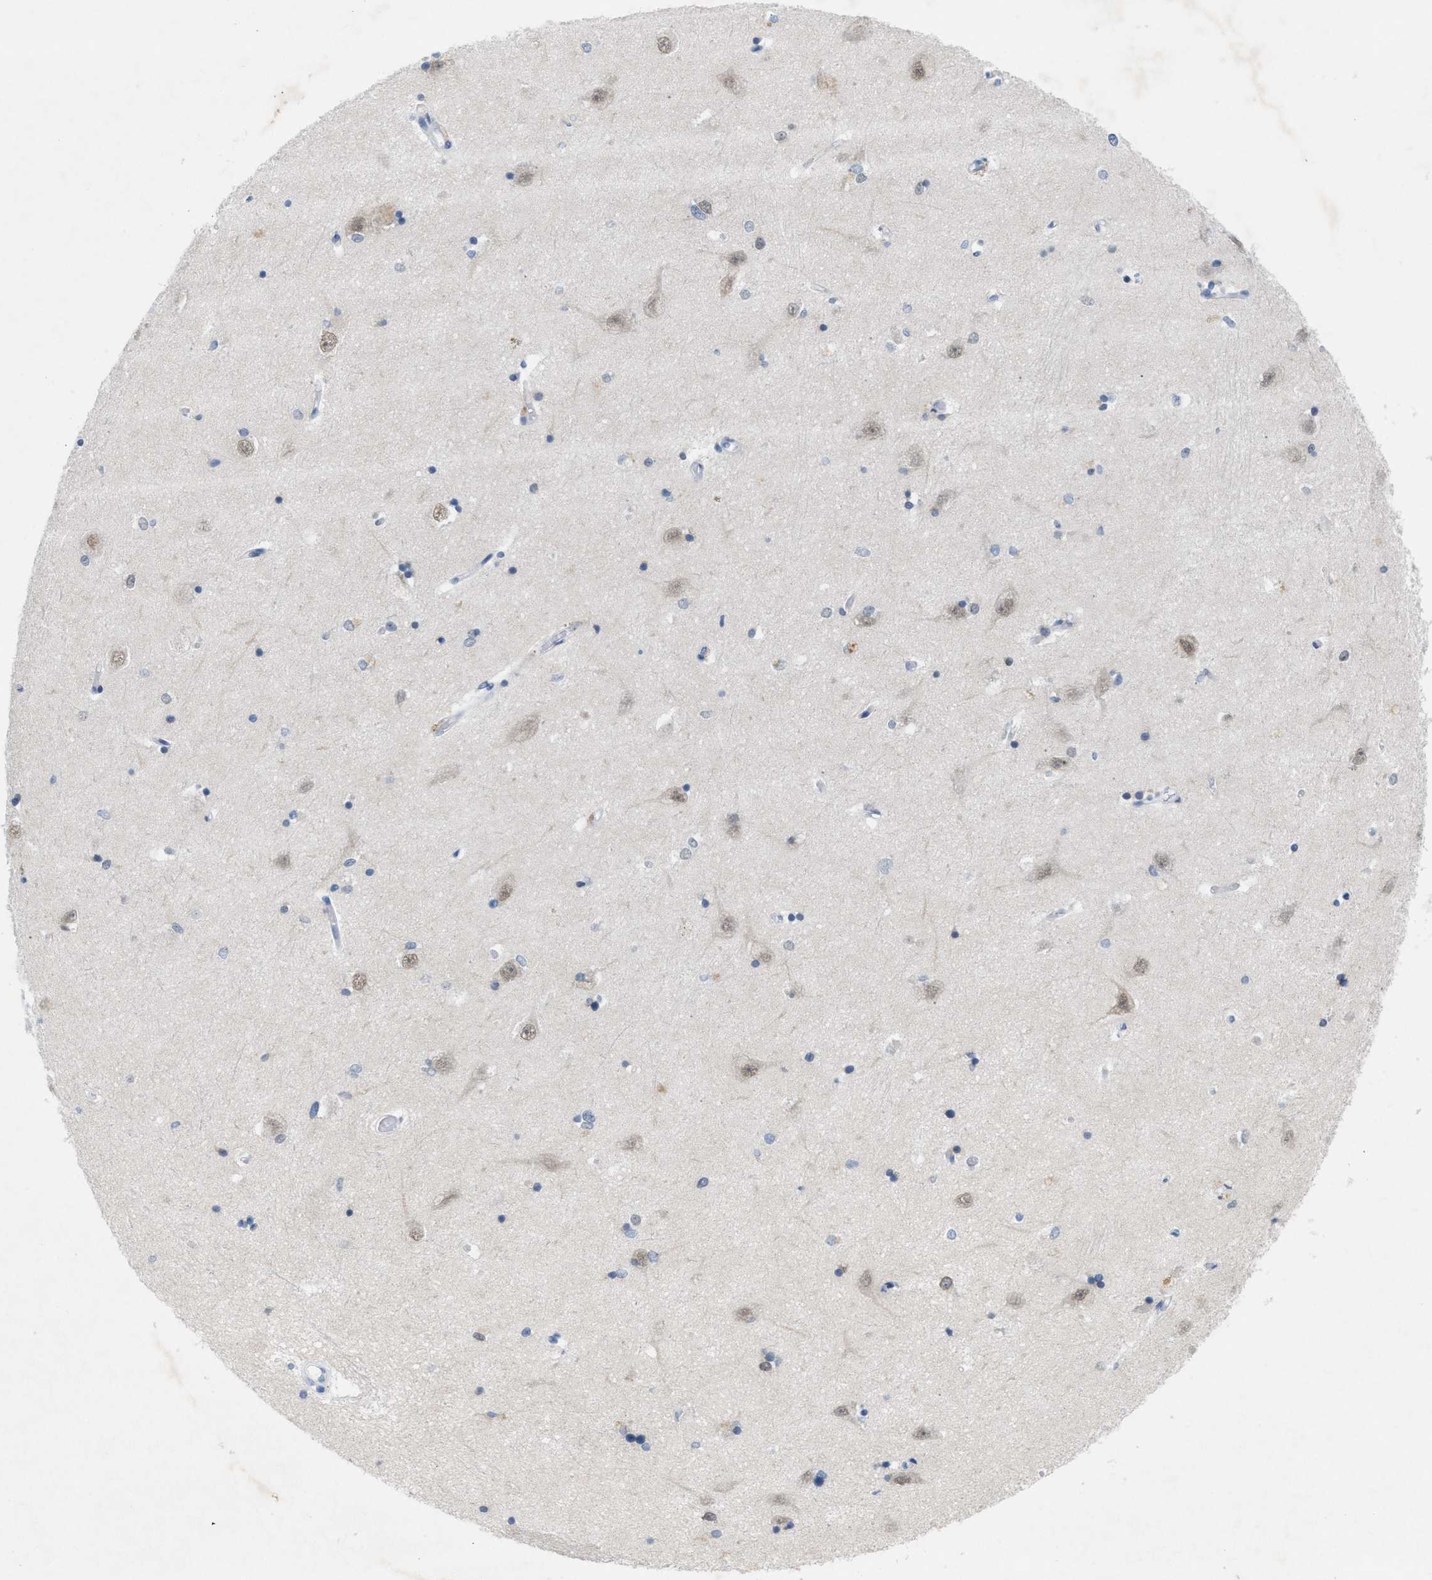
{"staining": {"intensity": "negative", "quantity": "none", "location": "none"}, "tissue": "hippocampus", "cell_type": "Glial cells", "image_type": "normal", "snomed": [{"axis": "morphology", "description": "Normal tissue, NOS"}, {"axis": "topography", "description": "Hippocampus"}], "caption": "IHC photomicrograph of unremarkable hippocampus: human hippocampus stained with DAB demonstrates no significant protein positivity in glial cells. (Immunohistochemistry, brightfield microscopy, high magnification).", "gene": "WIPI2", "patient": {"sex": "male", "age": 45}}